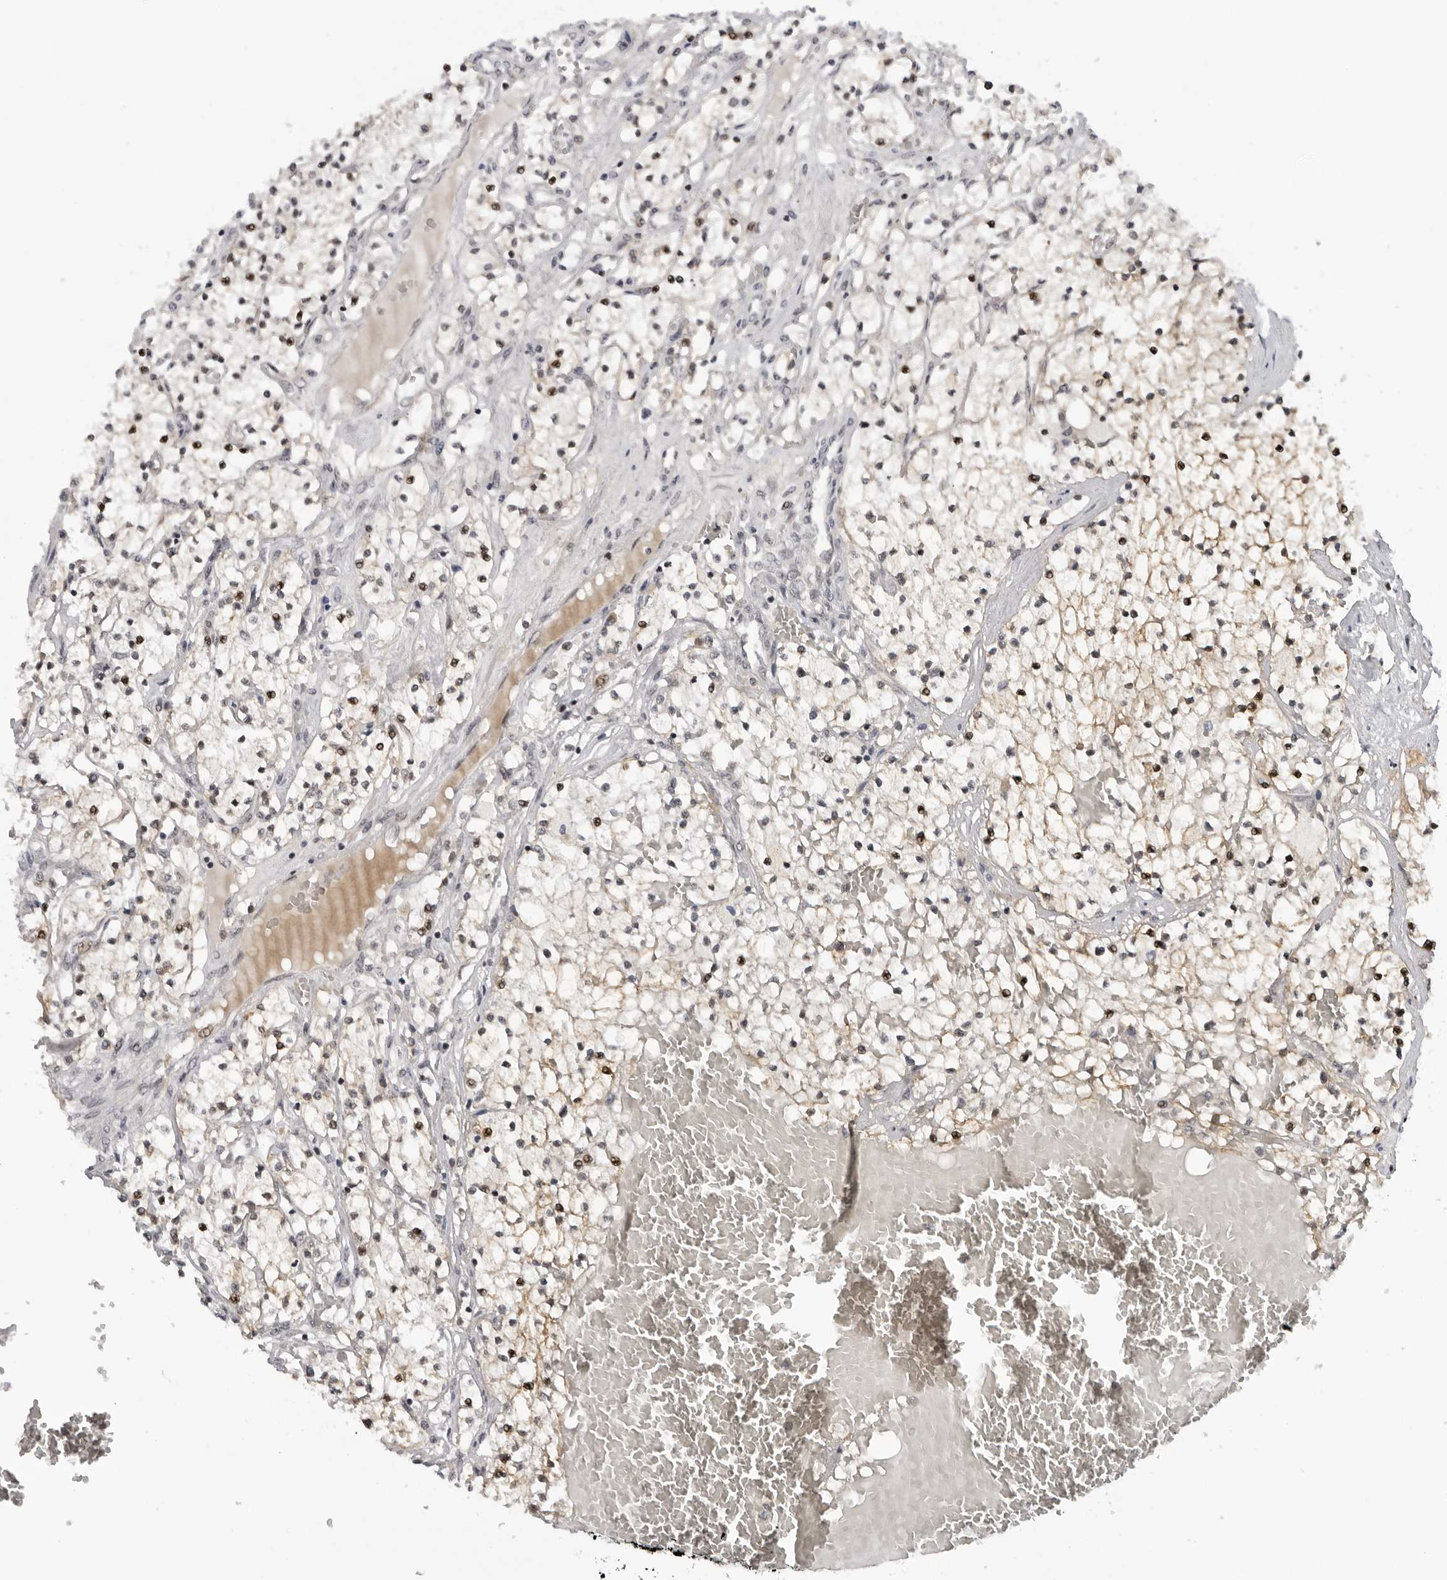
{"staining": {"intensity": "moderate", "quantity": ">75%", "location": "cytoplasmic/membranous,nuclear"}, "tissue": "renal cancer", "cell_type": "Tumor cells", "image_type": "cancer", "snomed": [{"axis": "morphology", "description": "Normal tissue, NOS"}, {"axis": "morphology", "description": "Adenocarcinoma, NOS"}, {"axis": "topography", "description": "Kidney"}], "caption": "The micrograph displays immunohistochemical staining of renal adenocarcinoma. There is moderate cytoplasmic/membranous and nuclear staining is seen in approximately >75% of tumor cells. Nuclei are stained in blue.", "gene": "ALPK2", "patient": {"sex": "male", "age": 68}}